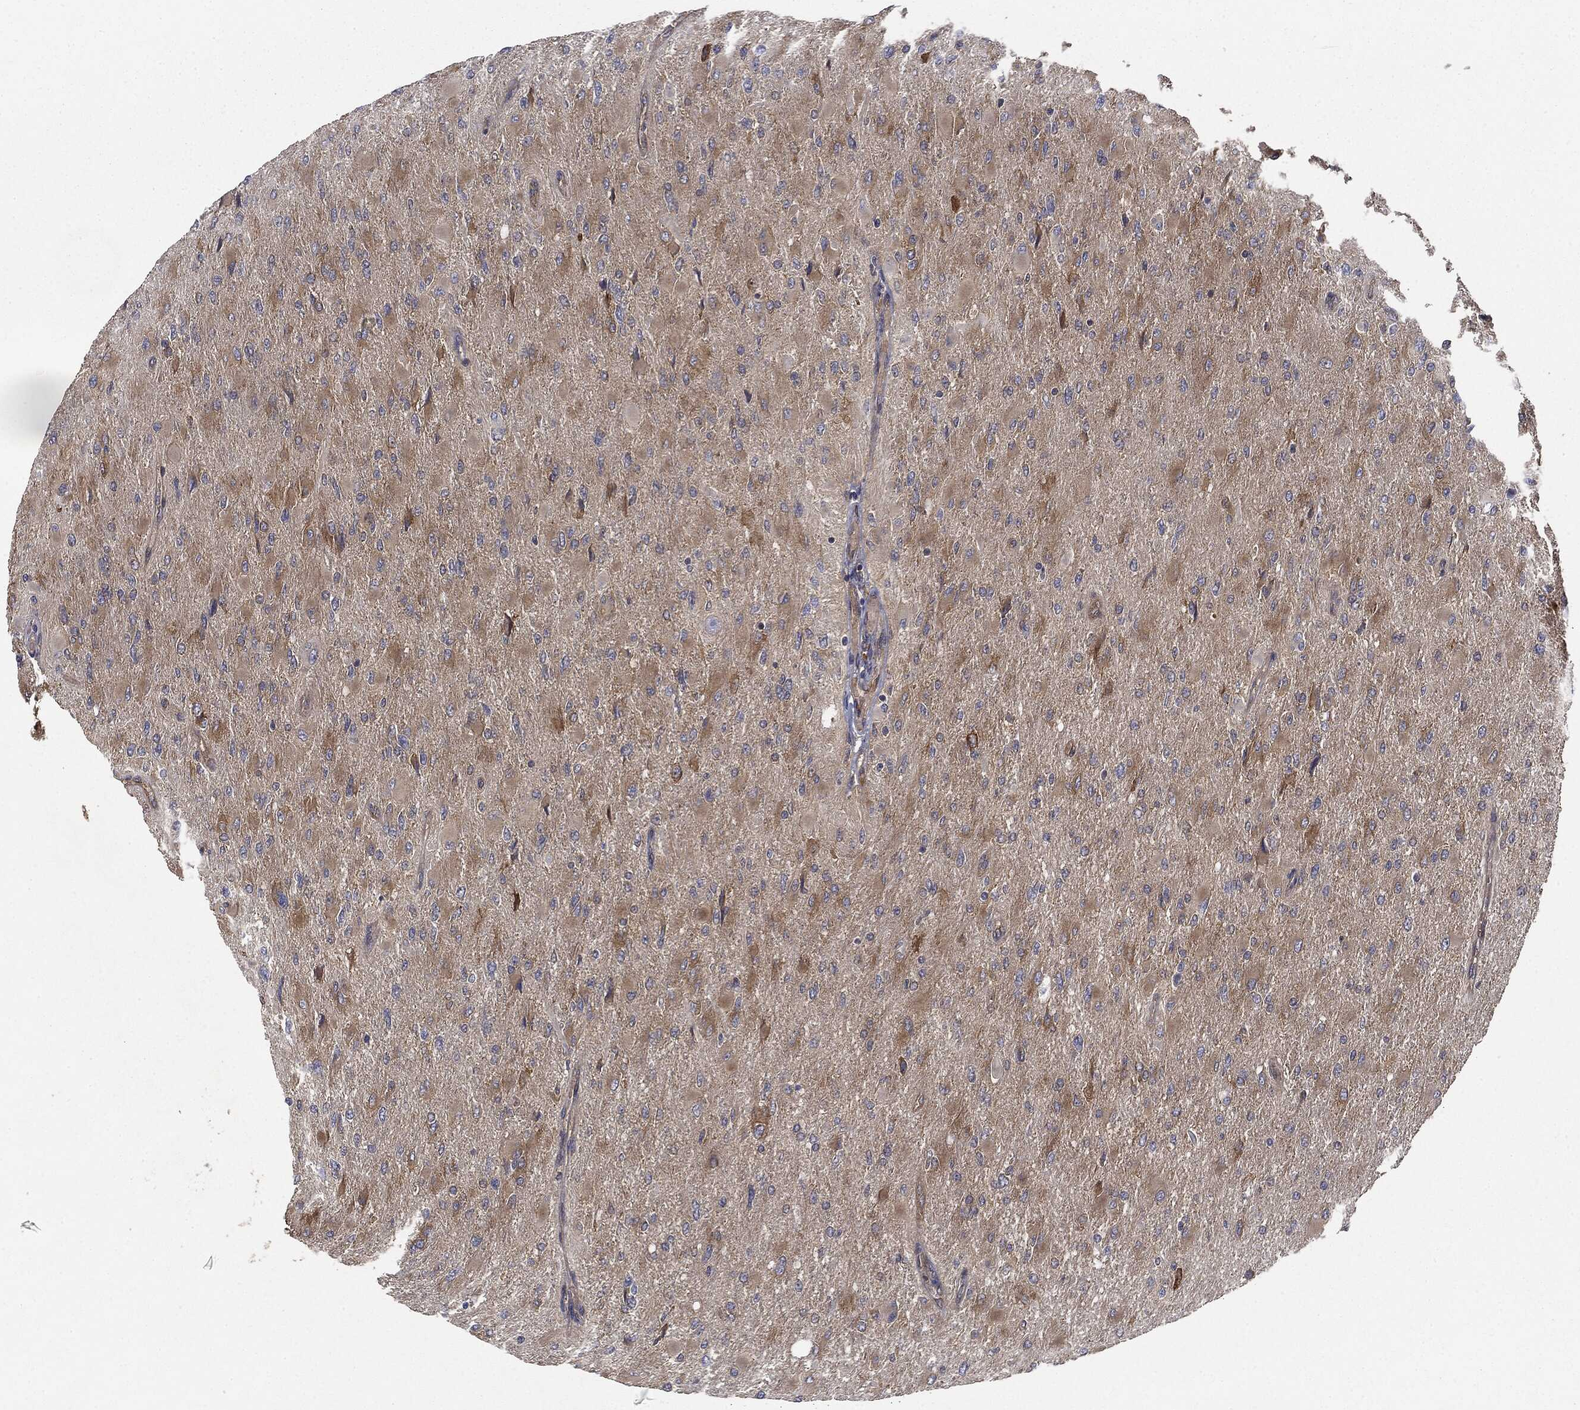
{"staining": {"intensity": "weak", "quantity": "25%-75%", "location": "cytoplasmic/membranous"}, "tissue": "glioma", "cell_type": "Tumor cells", "image_type": "cancer", "snomed": [{"axis": "morphology", "description": "Glioma, malignant, High grade"}, {"axis": "topography", "description": "Cerebral cortex"}], "caption": "DAB (3,3'-diaminobenzidine) immunohistochemical staining of malignant glioma (high-grade) displays weak cytoplasmic/membranous protein expression in about 25%-75% of tumor cells. (Stains: DAB (3,3'-diaminobenzidine) in brown, nuclei in blue, Microscopy: brightfield microscopy at high magnification).", "gene": "EIF2AK2", "patient": {"sex": "female", "age": 36}}